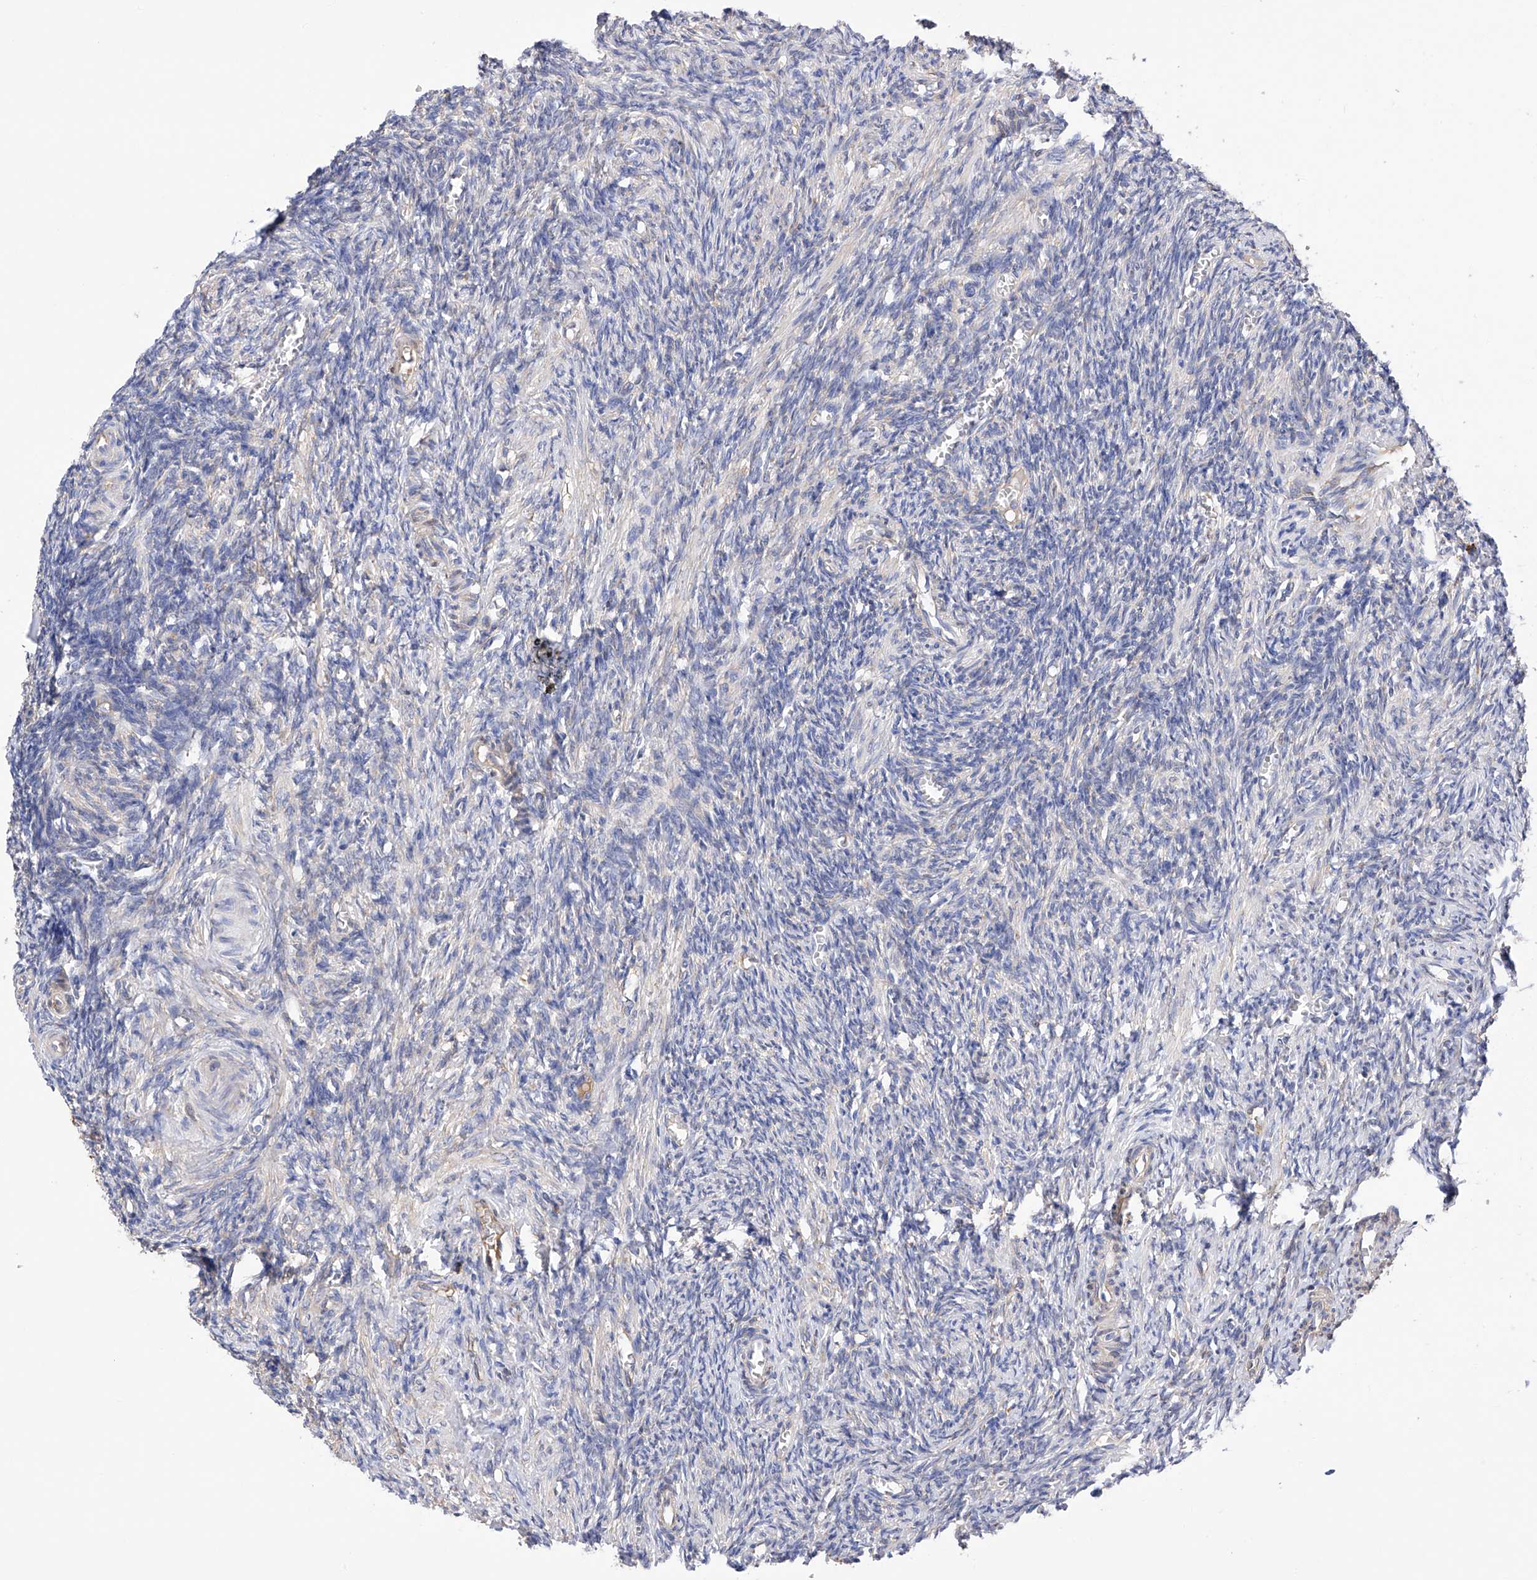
{"staining": {"intensity": "negative", "quantity": "none", "location": "none"}, "tissue": "ovary", "cell_type": "Follicle cells", "image_type": "normal", "snomed": [{"axis": "morphology", "description": "Normal tissue, NOS"}, {"axis": "topography", "description": "Ovary"}], "caption": "Follicle cells are negative for brown protein staining in normal ovary. The staining is performed using DAB brown chromogen with nuclei counter-stained in using hematoxylin.", "gene": "PDIA5", "patient": {"sex": "female", "age": 27}}